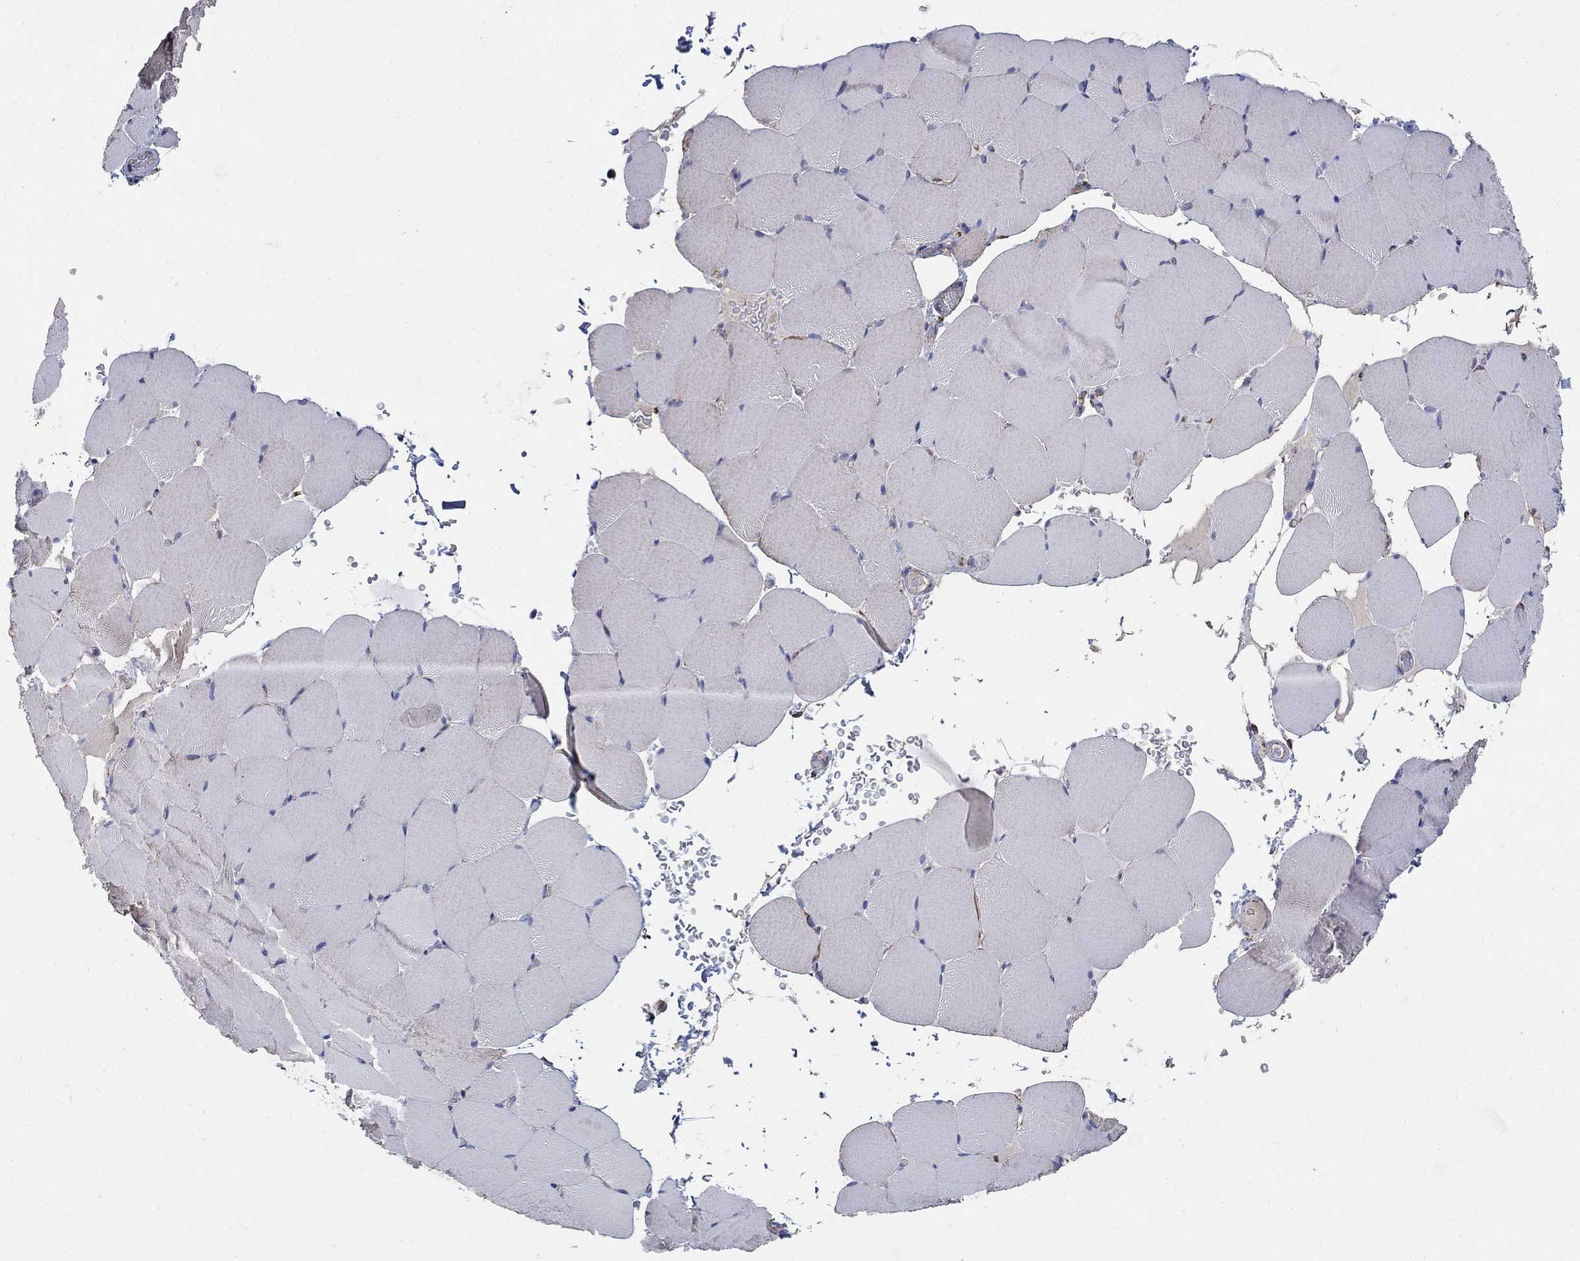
{"staining": {"intensity": "weak", "quantity": "25%-75%", "location": "cytoplasmic/membranous"}, "tissue": "skeletal muscle", "cell_type": "Myocytes", "image_type": "normal", "snomed": [{"axis": "morphology", "description": "Normal tissue, NOS"}, {"axis": "topography", "description": "Skeletal muscle"}], "caption": "Immunohistochemical staining of unremarkable skeletal muscle shows weak cytoplasmic/membranous protein expression in approximately 25%-75% of myocytes.", "gene": "PNPLA2", "patient": {"sex": "female", "age": 37}}